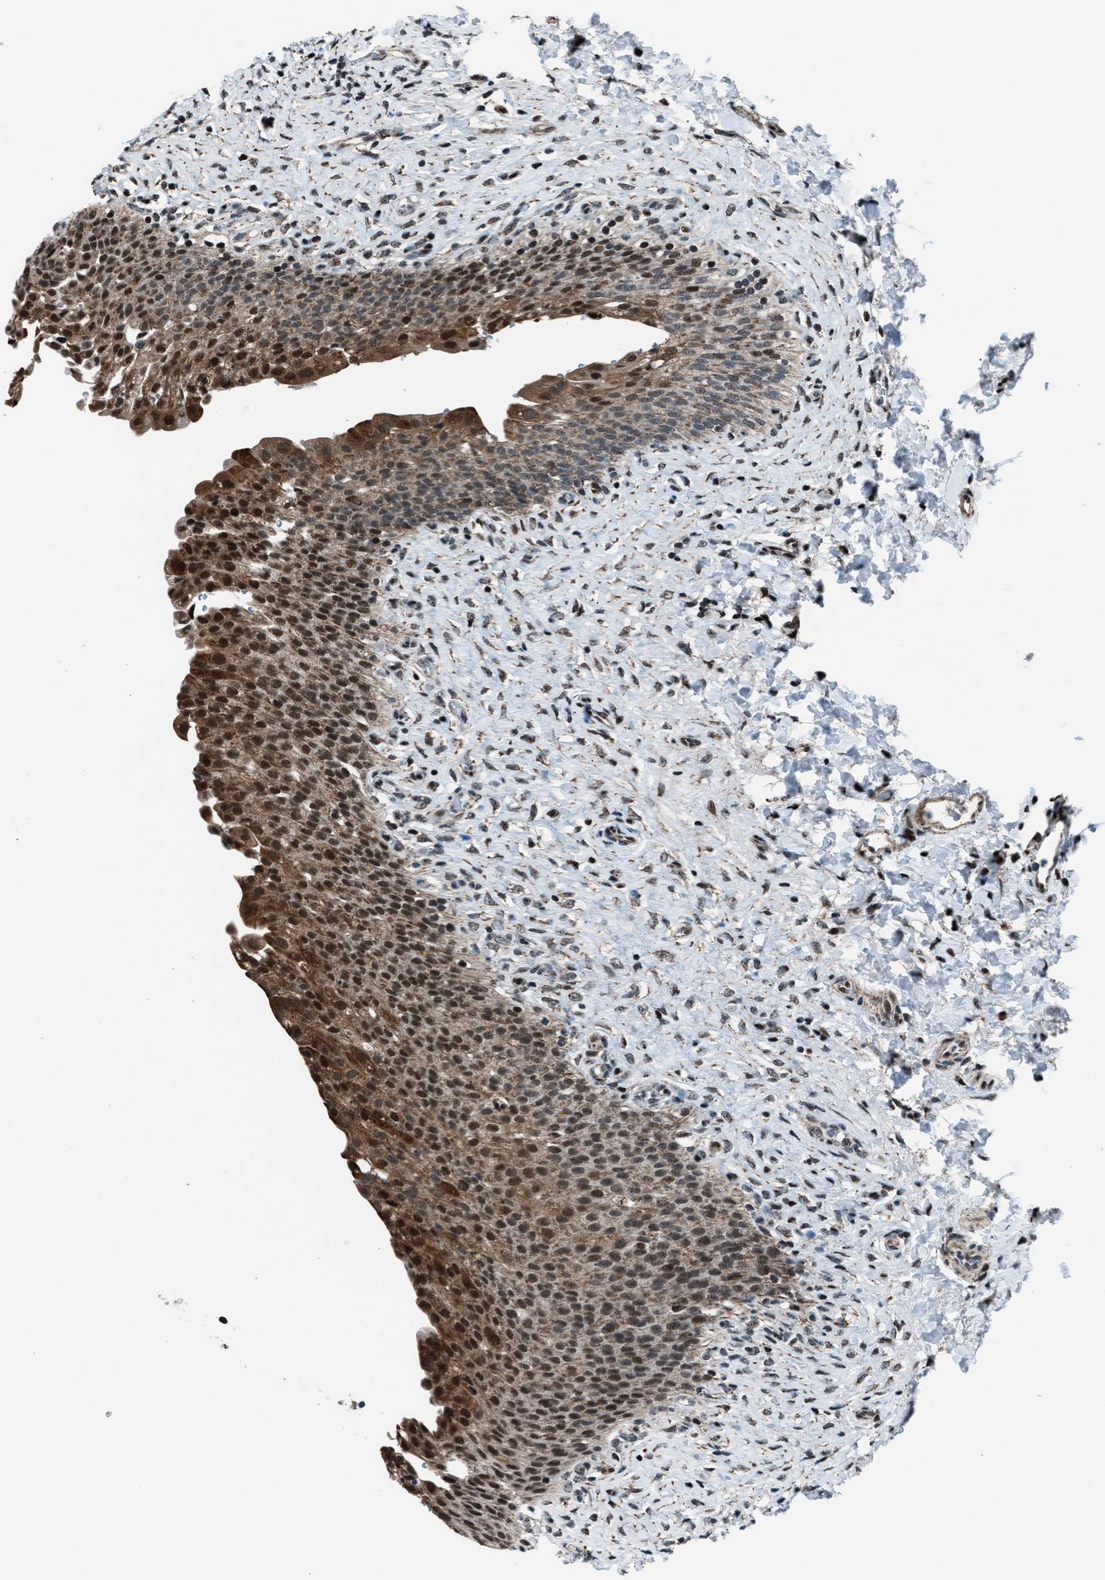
{"staining": {"intensity": "strong", "quantity": ">75%", "location": "cytoplasmic/membranous,nuclear"}, "tissue": "urinary bladder", "cell_type": "Urothelial cells", "image_type": "normal", "snomed": [{"axis": "morphology", "description": "Urothelial carcinoma, High grade"}, {"axis": "topography", "description": "Urinary bladder"}], "caption": "Urinary bladder stained with a brown dye shows strong cytoplasmic/membranous,nuclear positive positivity in approximately >75% of urothelial cells.", "gene": "MORC3", "patient": {"sex": "male", "age": 46}}